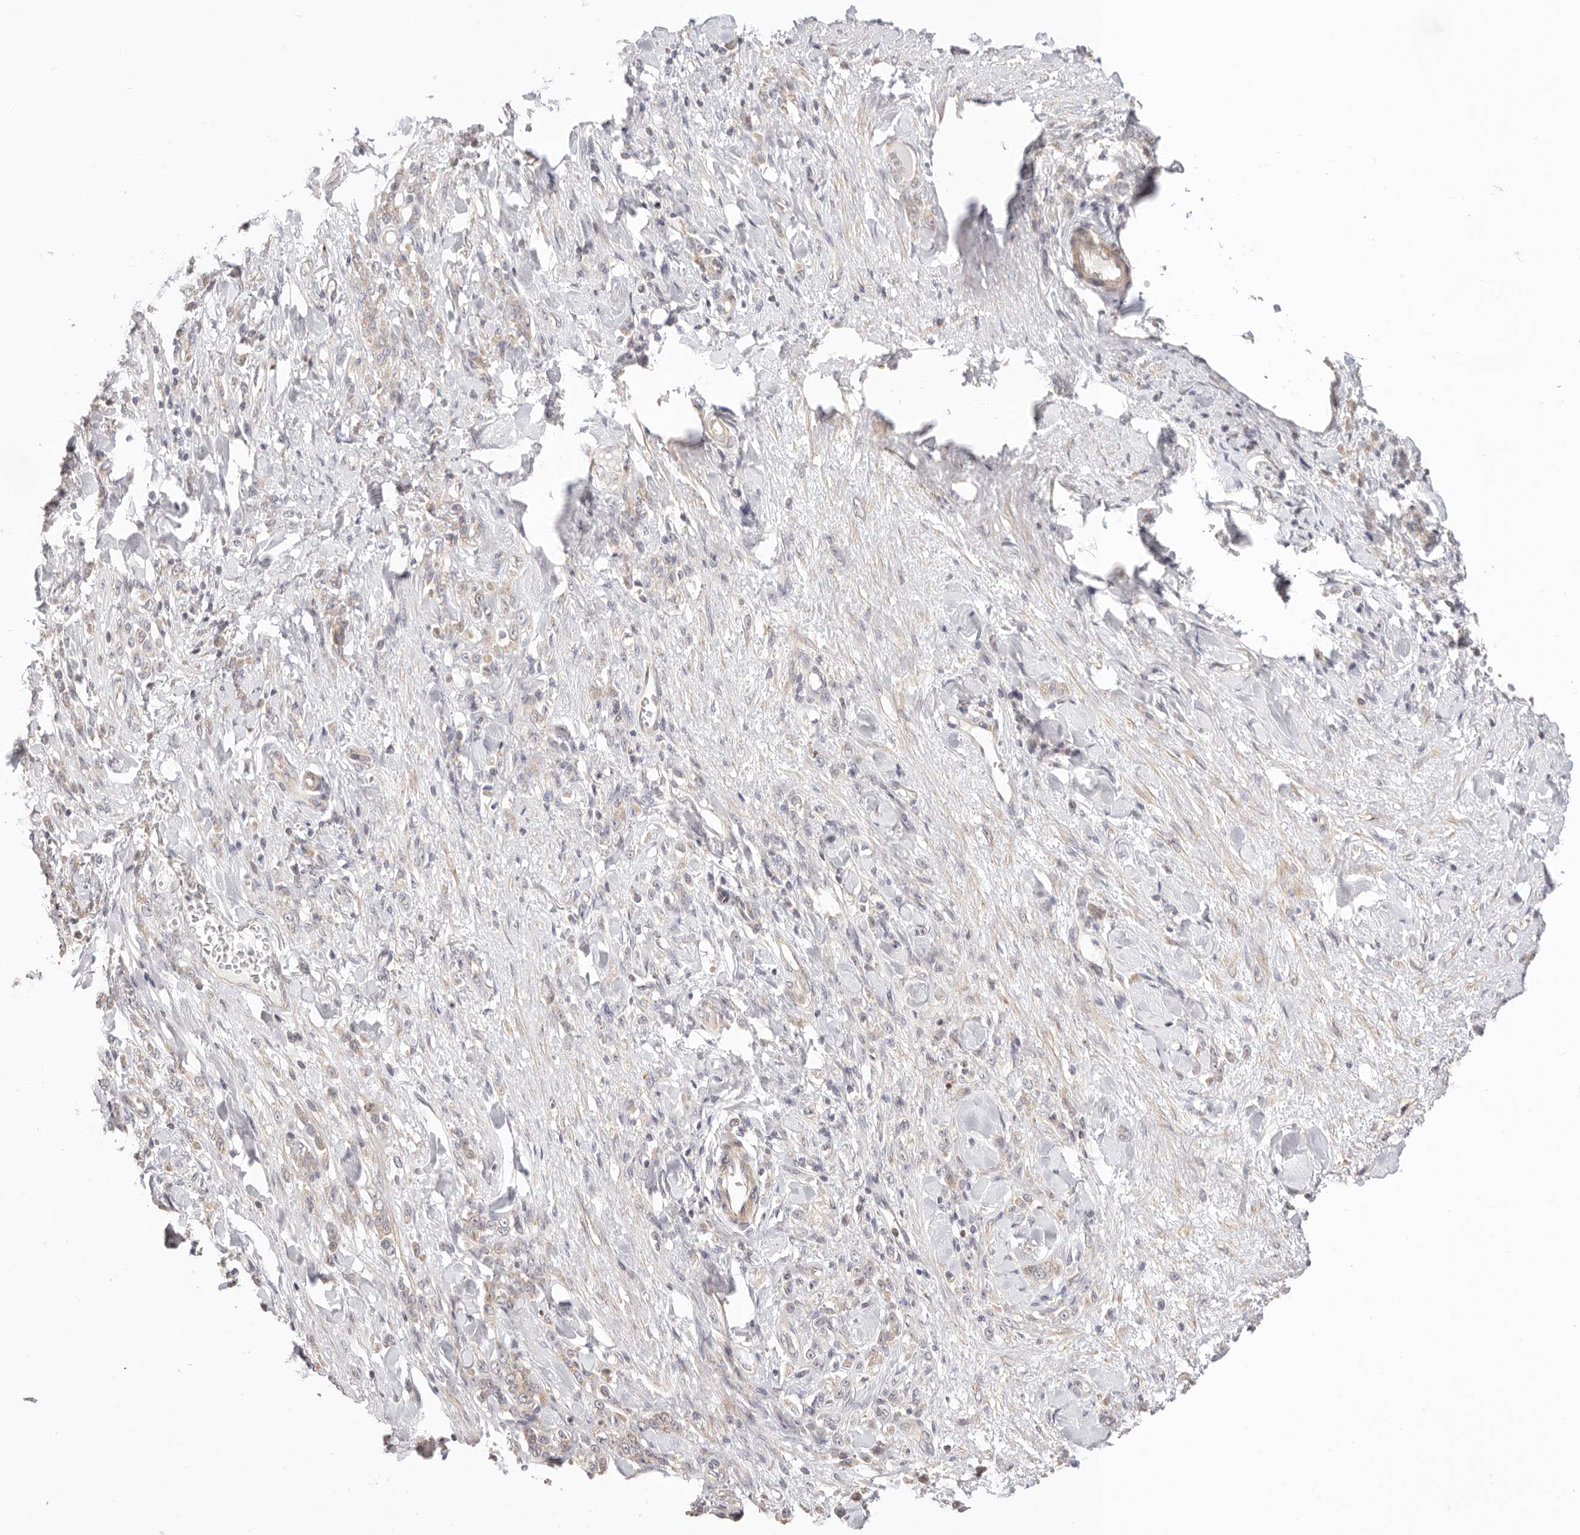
{"staining": {"intensity": "weak", "quantity": "<25%", "location": "cytoplasmic/membranous"}, "tissue": "stomach cancer", "cell_type": "Tumor cells", "image_type": "cancer", "snomed": [{"axis": "morphology", "description": "Normal tissue, NOS"}, {"axis": "morphology", "description": "Adenocarcinoma, NOS"}, {"axis": "topography", "description": "Stomach"}], "caption": "This is an immunohistochemistry photomicrograph of stomach cancer. There is no staining in tumor cells.", "gene": "KCMF1", "patient": {"sex": "male", "age": 82}}